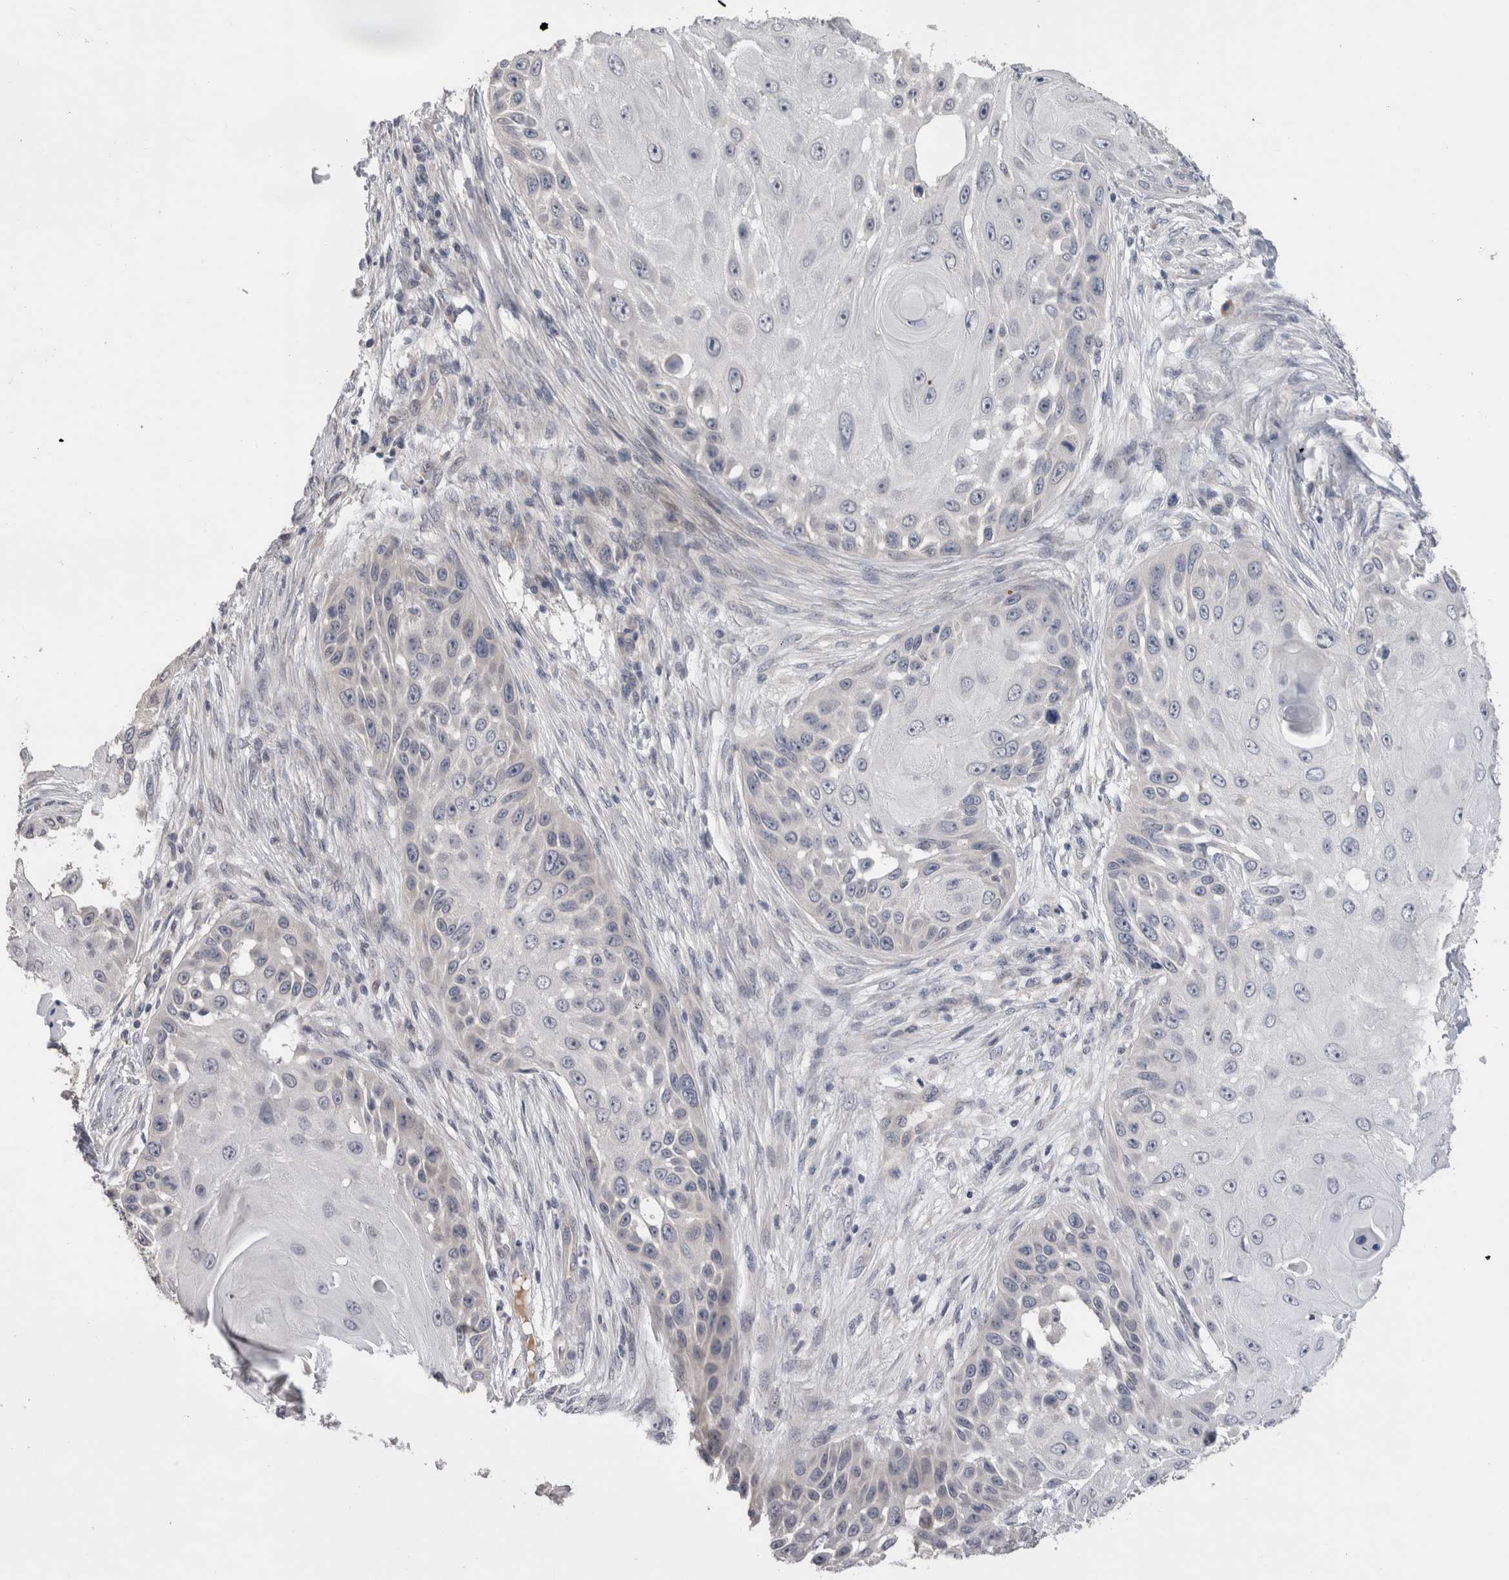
{"staining": {"intensity": "negative", "quantity": "none", "location": "none"}, "tissue": "skin cancer", "cell_type": "Tumor cells", "image_type": "cancer", "snomed": [{"axis": "morphology", "description": "Squamous cell carcinoma, NOS"}, {"axis": "topography", "description": "Skin"}], "caption": "This is an immunohistochemistry (IHC) histopathology image of human skin squamous cell carcinoma. There is no positivity in tumor cells.", "gene": "CRYBG1", "patient": {"sex": "female", "age": 44}}